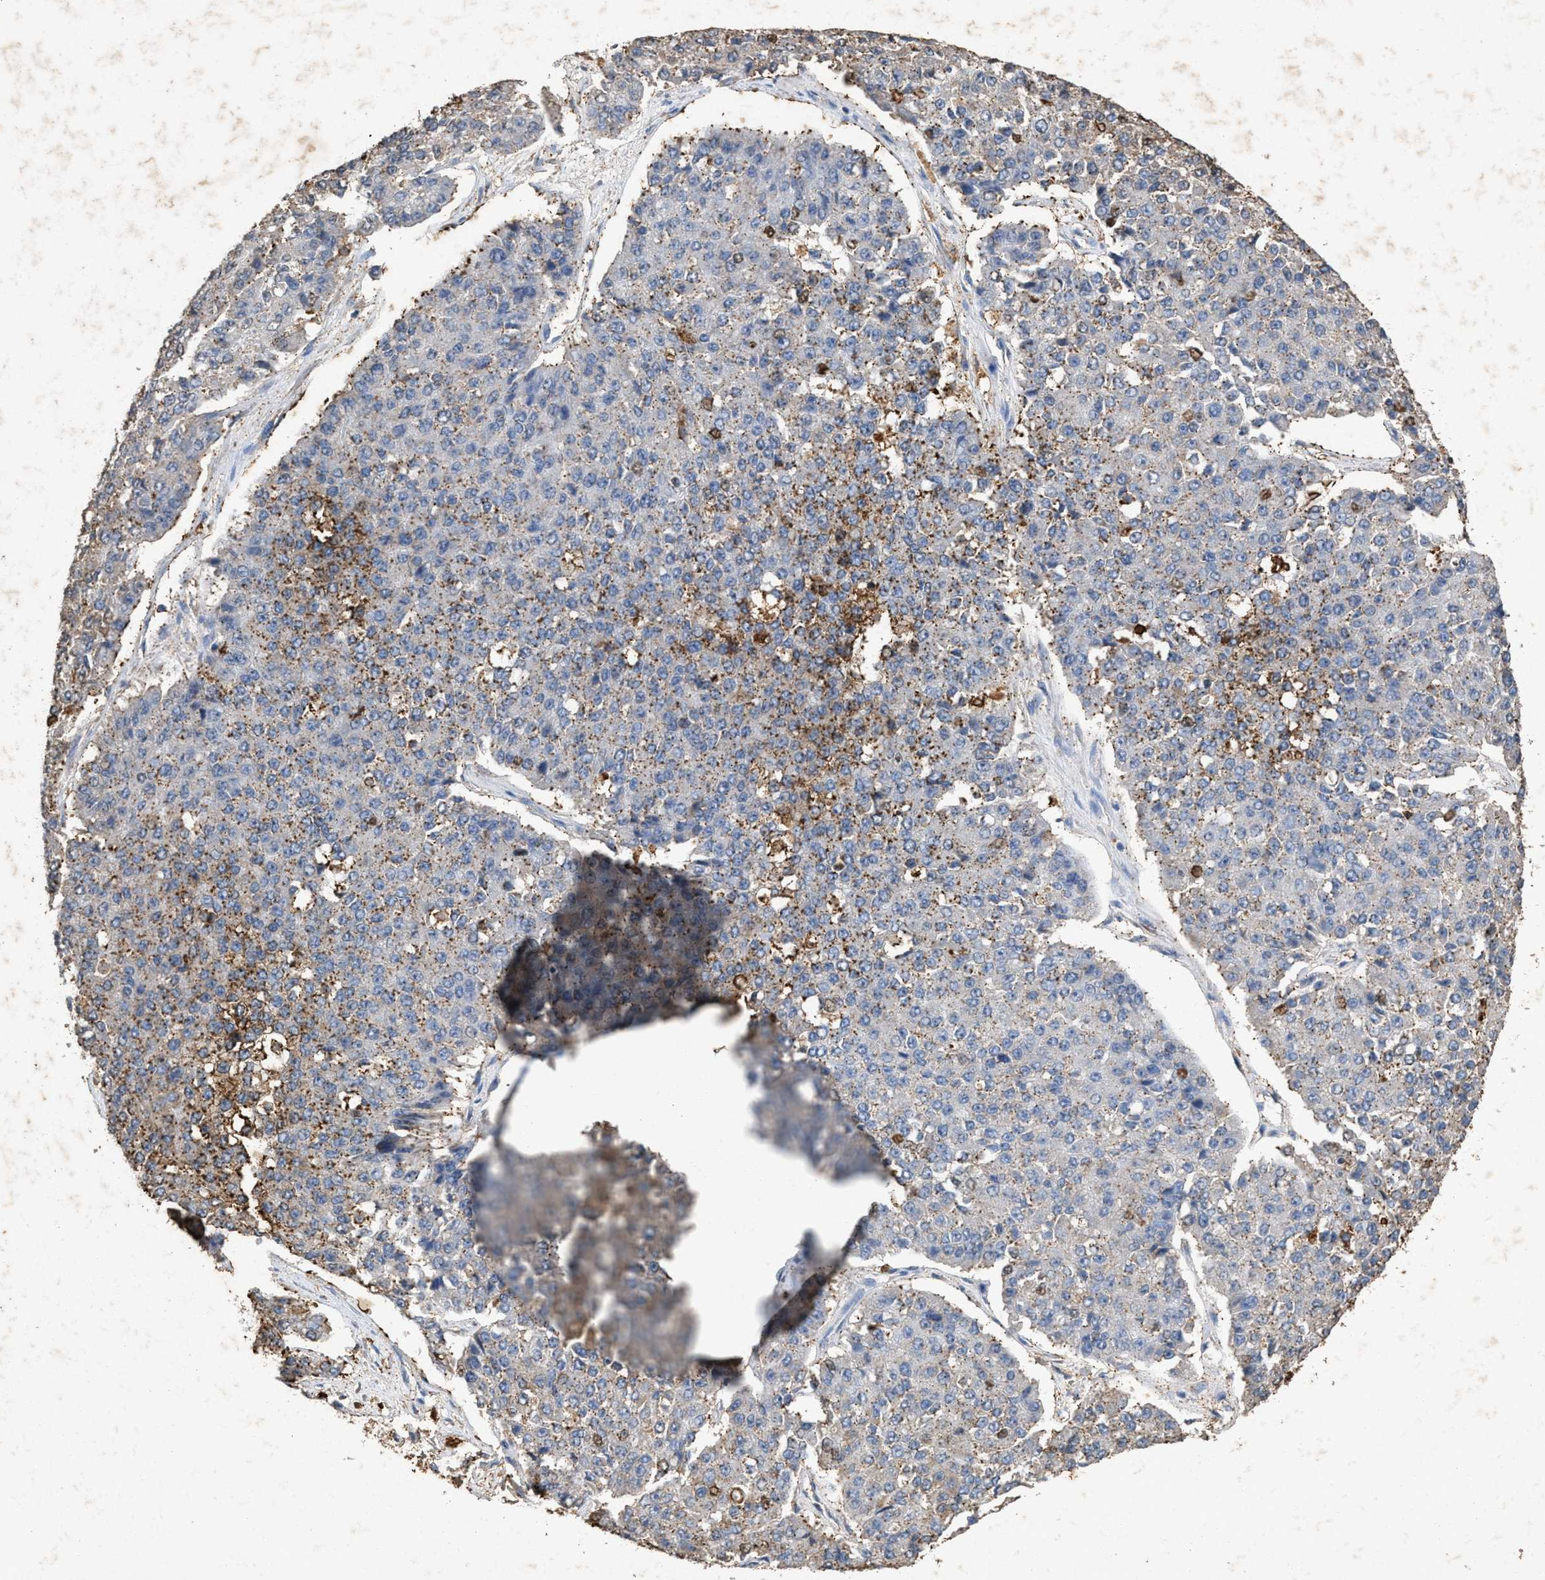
{"staining": {"intensity": "moderate", "quantity": "<25%", "location": "cytoplasmic/membranous"}, "tissue": "pancreatic cancer", "cell_type": "Tumor cells", "image_type": "cancer", "snomed": [{"axis": "morphology", "description": "Adenocarcinoma, NOS"}, {"axis": "topography", "description": "Pancreas"}], "caption": "About <25% of tumor cells in human pancreatic cancer show moderate cytoplasmic/membranous protein positivity as visualized by brown immunohistochemical staining.", "gene": "LTB4R2", "patient": {"sex": "male", "age": 50}}